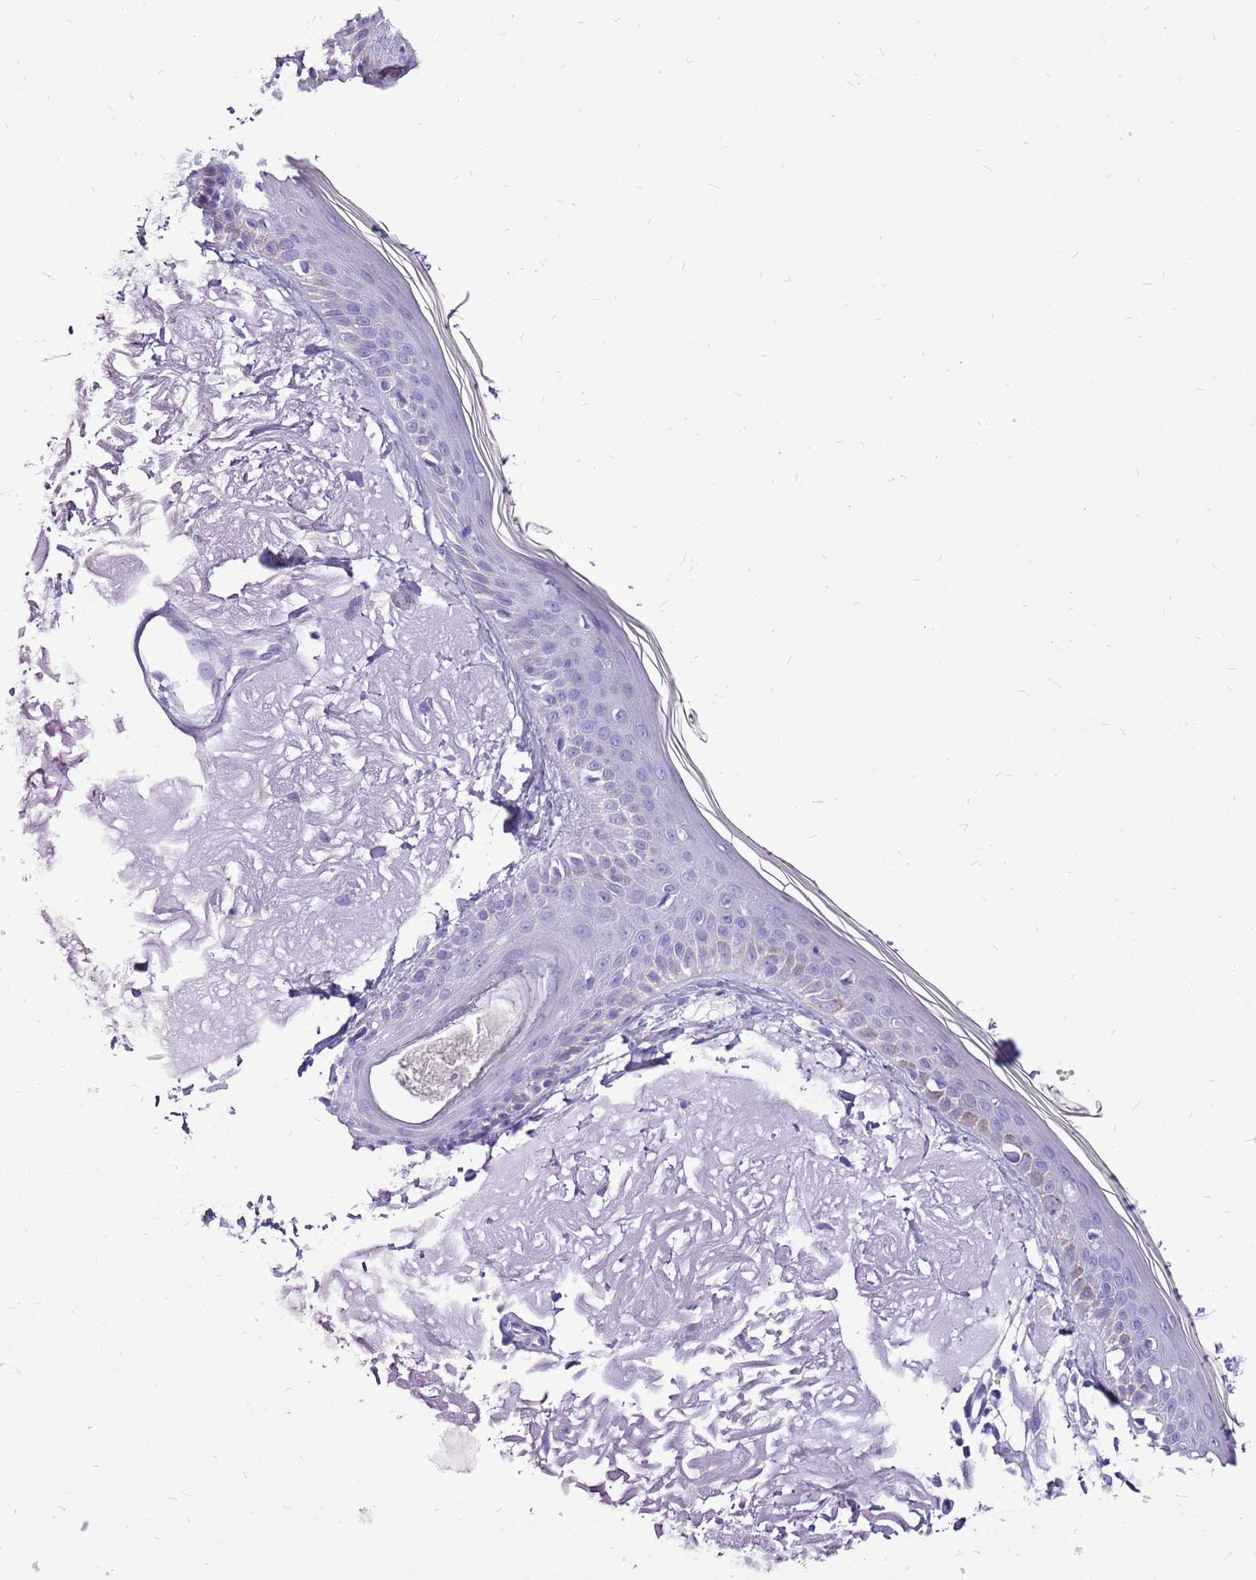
{"staining": {"intensity": "negative", "quantity": "none", "location": "none"}, "tissue": "skin", "cell_type": "Fibroblasts", "image_type": "normal", "snomed": [{"axis": "morphology", "description": "Normal tissue, NOS"}, {"axis": "topography", "description": "Skin"}, {"axis": "topography", "description": "Skeletal muscle"}], "caption": "Immunohistochemical staining of normal skin displays no significant expression in fibroblasts.", "gene": "ACSS3", "patient": {"sex": "male", "age": 83}}